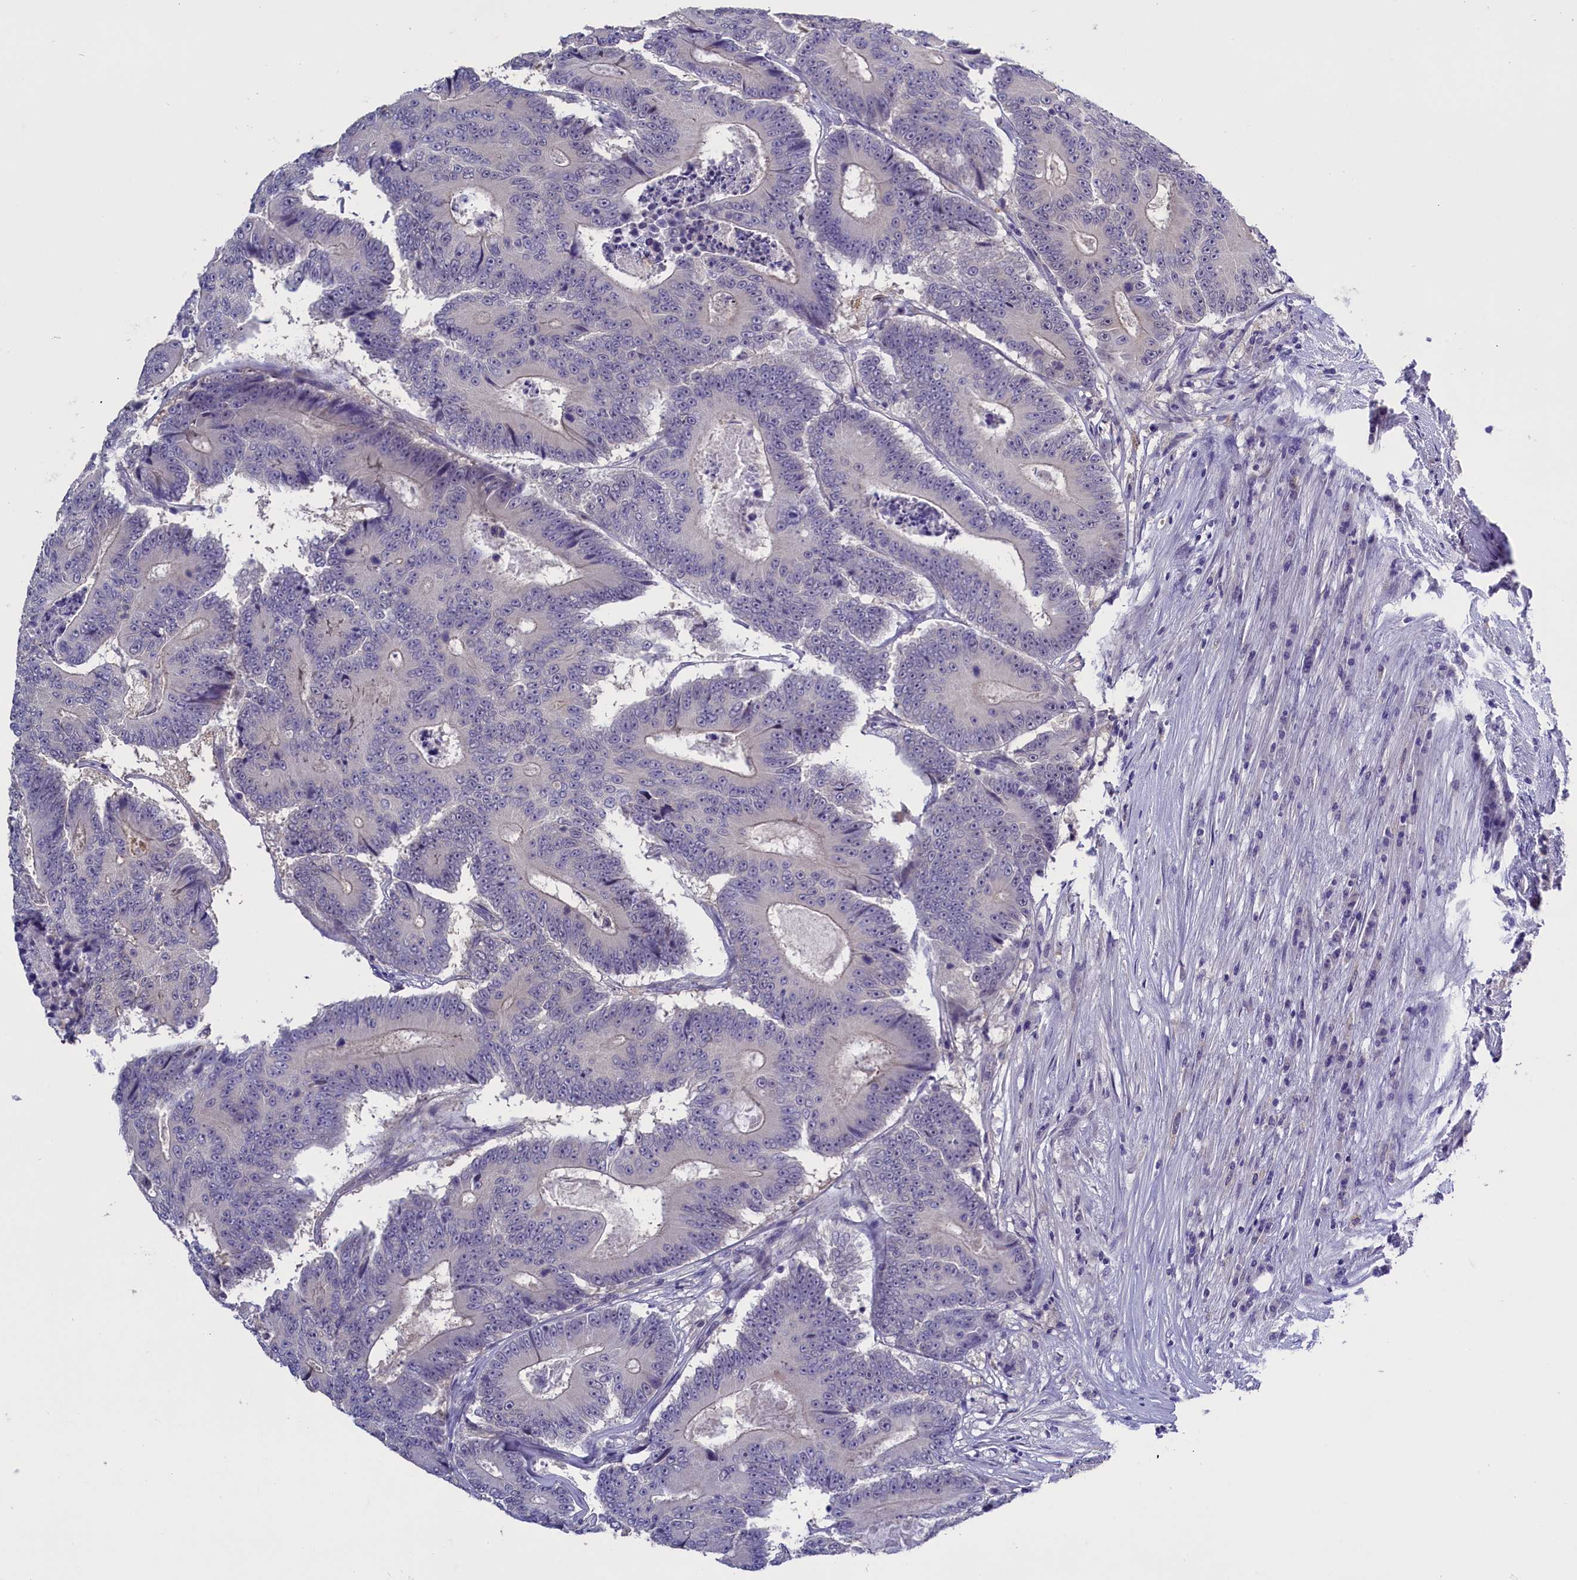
{"staining": {"intensity": "negative", "quantity": "none", "location": "none"}, "tissue": "colorectal cancer", "cell_type": "Tumor cells", "image_type": "cancer", "snomed": [{"axis": "morphology", "description": "Adenocarcinoma, NOS"}, {"axis": "topography", "description": "Colon"}], "caption": "A histopathology image of human adenocarcinoma (colorectal) is negative for staining in tumor cells. (Brightfield microscopy of DAB (3,3'-diaminobenzidine) immunohistochemistry (IHC) at high magnification).", "gene": "ENPP6", "patient": {"sex": "male", "age": 83}}